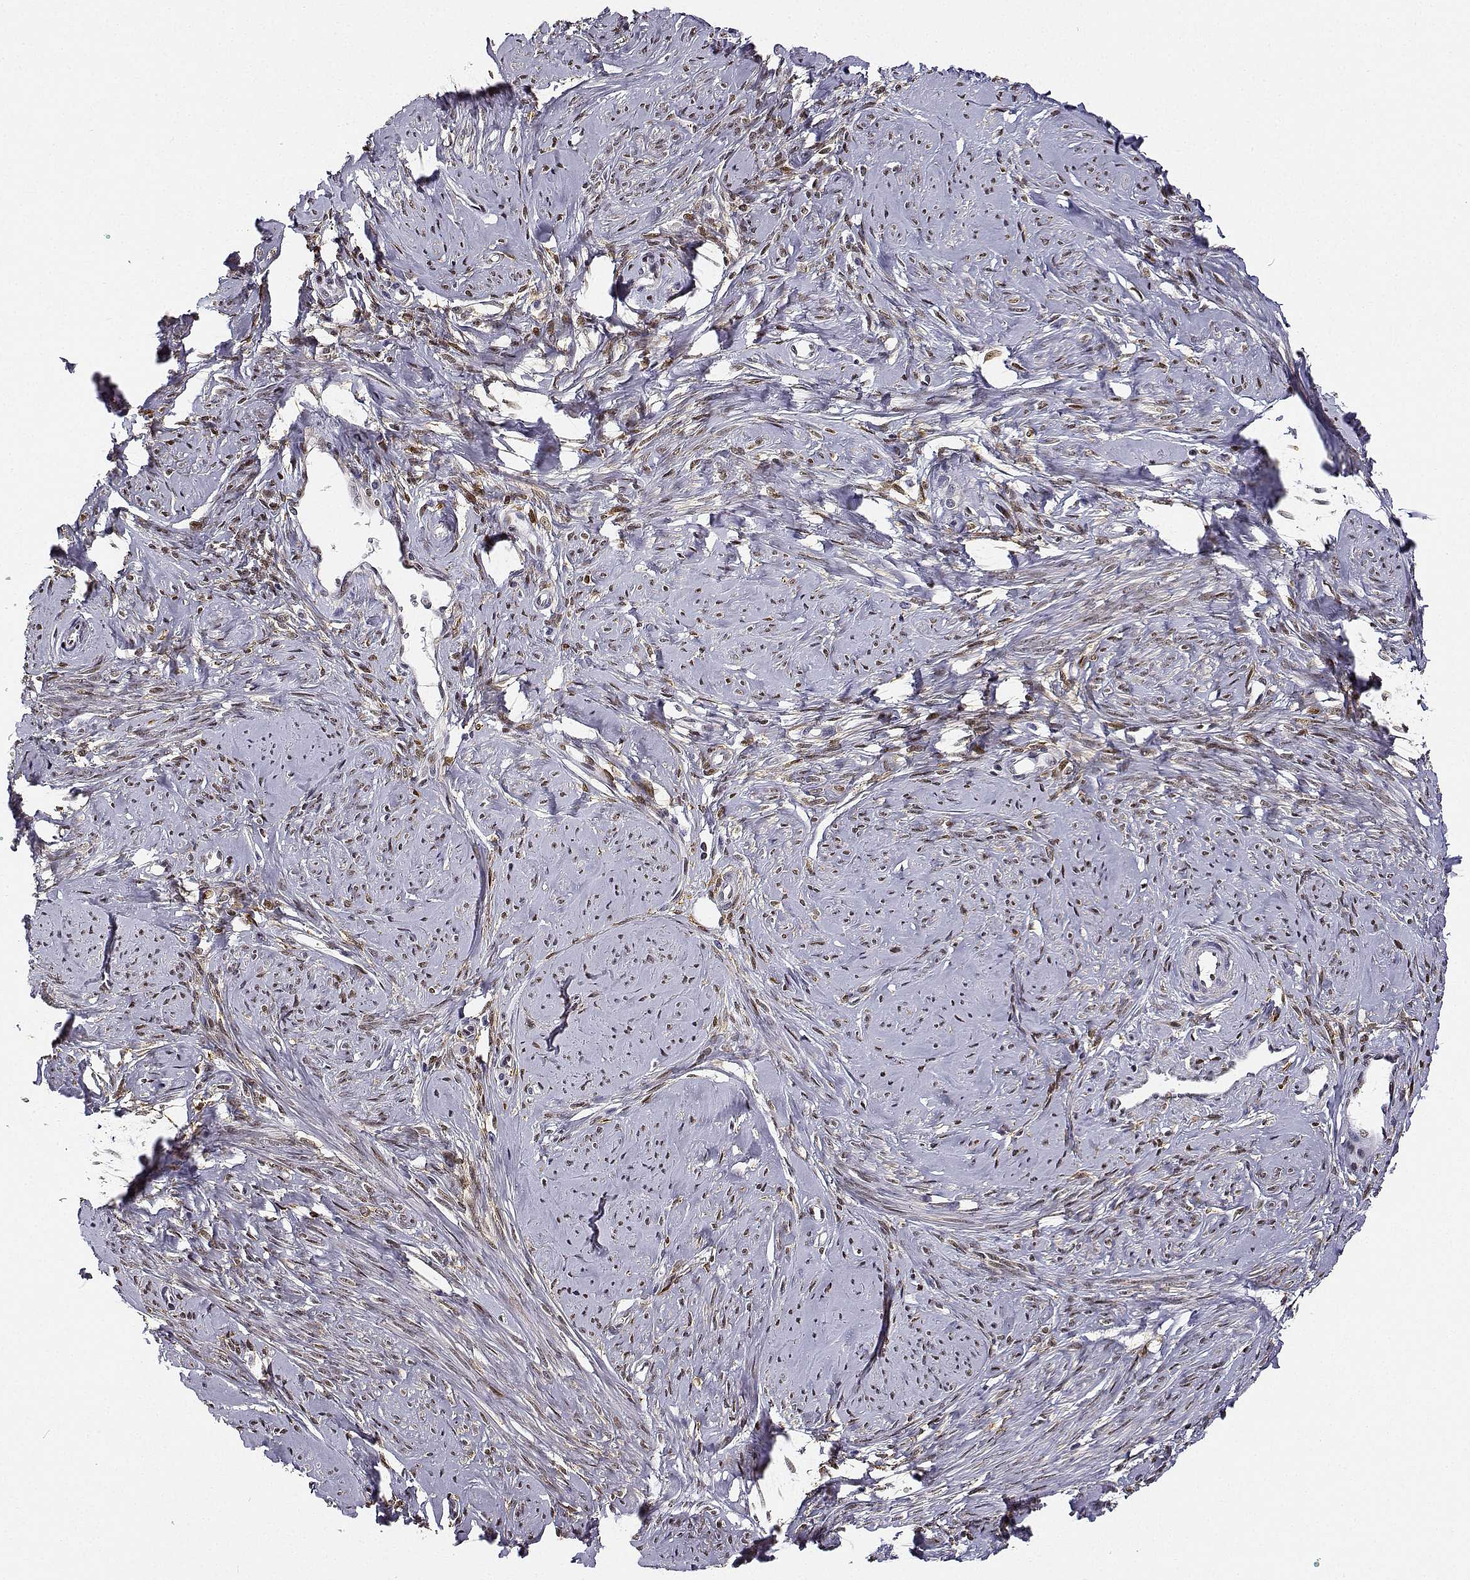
{"staining": {"intensity": "moderate", "quantity": ">75%", "location": "nuclear"}, "tissue": "smooth muscle", "cell_type": "Smooth muscle cells", "image_type": "normal", "snomed": [{"axis": "morphology", "description": "Normal tissue, NOS"}, {"axis": "topography", "description": "Smooth muscle"}], "caption": "This is a photomicrograph of immunohistochemistry staining of benign smooth muscle, which shows moderate positivity in the nuclear of smooth muscle cells.", "gene": "PHGDH", "patient": {"sex": "female", "age": 48}}